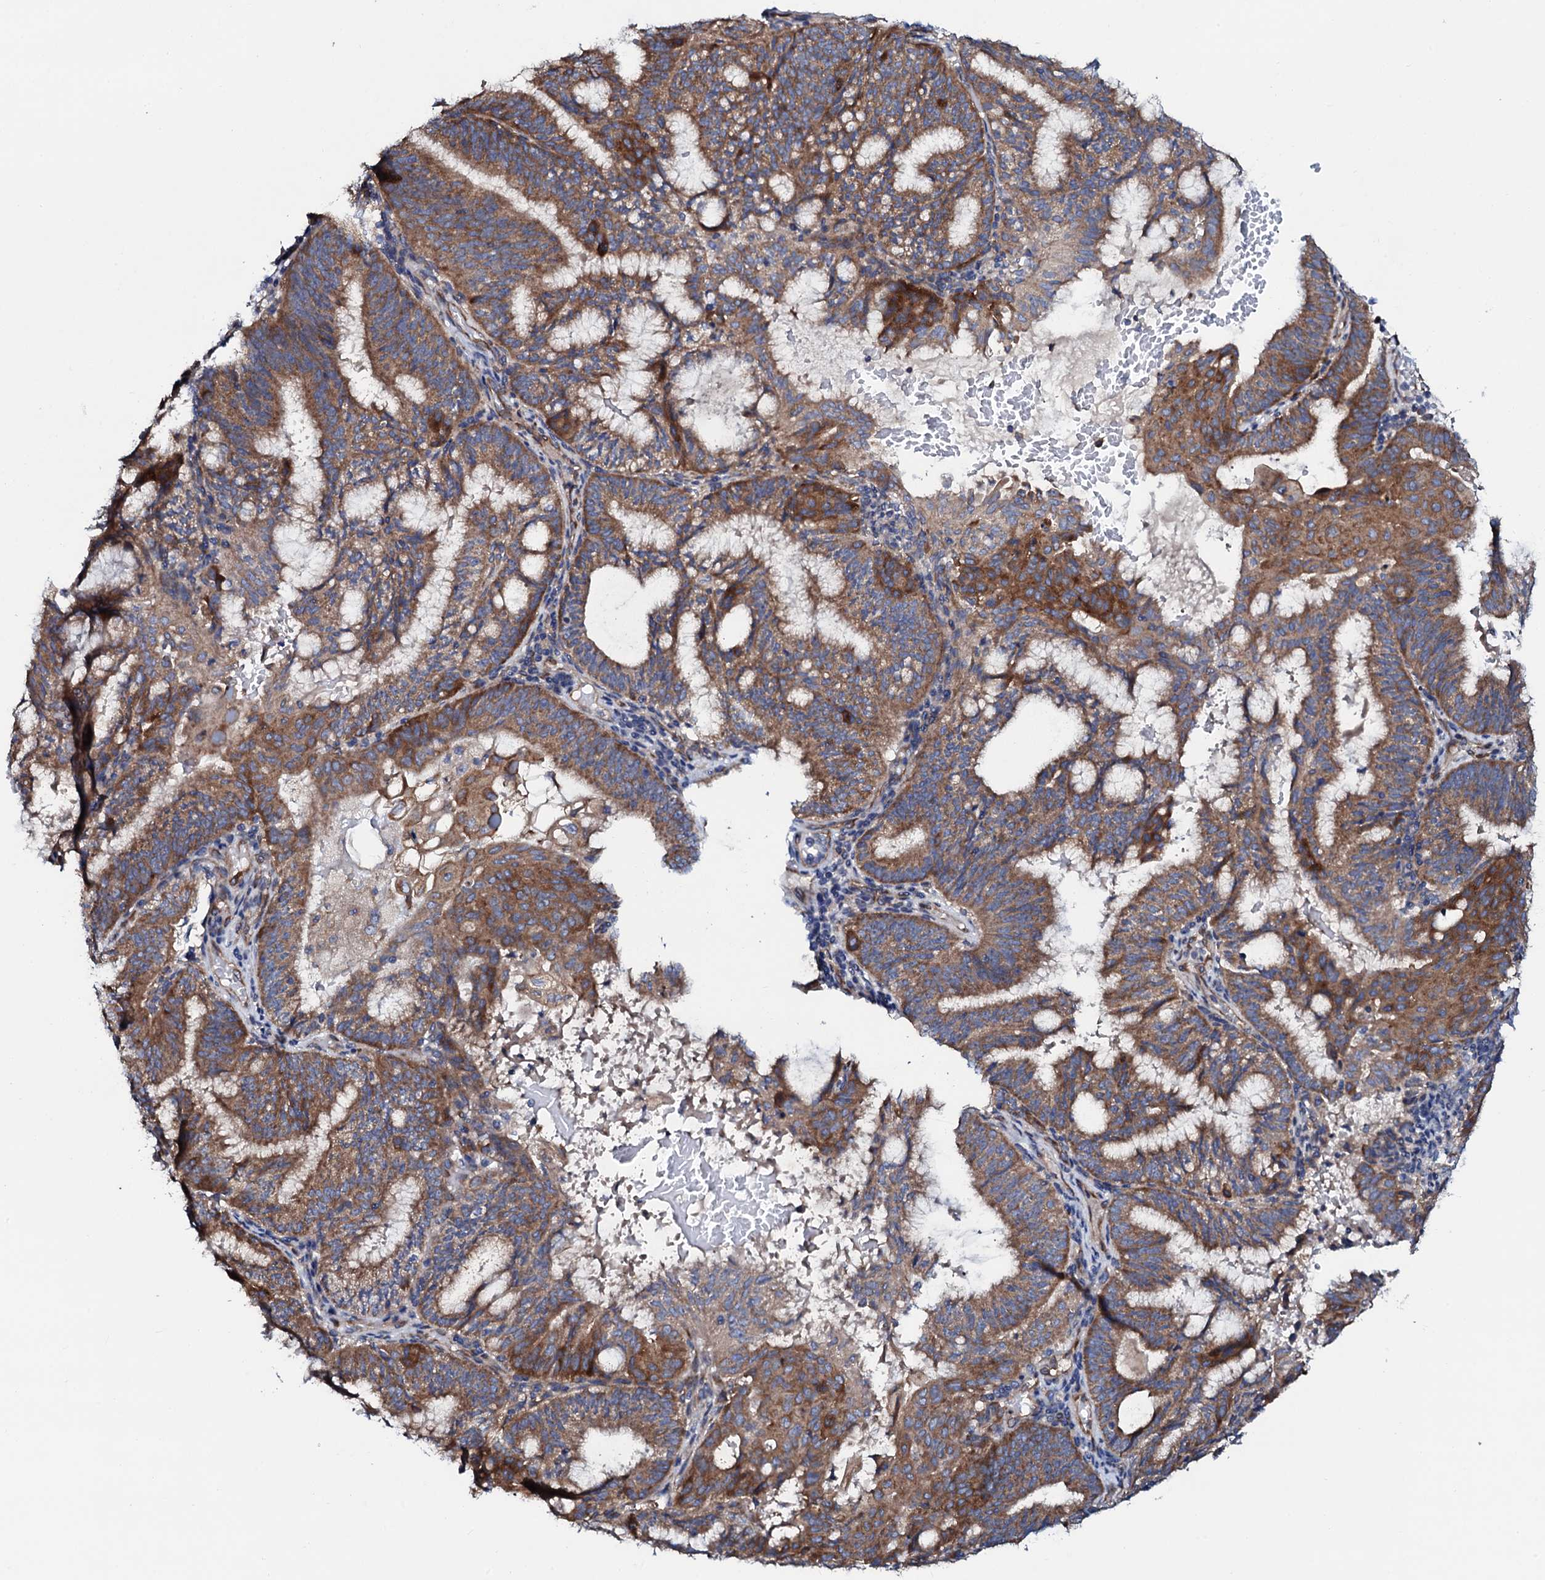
{"staining": {"intensity": "moderate", "quantity": ">75%", "location": "cytoplasmic/membranous"}, "tissue": "endometrial cancer", "cell_type": "Tumor cells", "image_type": "cancer", "snomed": [{"axis": "morphology", "description": "Adenocarcinoma, NOS"}, {"axis": "topography", "description": "Endometrium"}], "caption": "This histopathology image exhibits immunohistochemistry staining of endometrial cancer, with medium moderate cytoplasmic/membranous expression in about >75% of tumor cells.", "gene": "STARD13", "patient": {"sex": "female", "age": 49}}